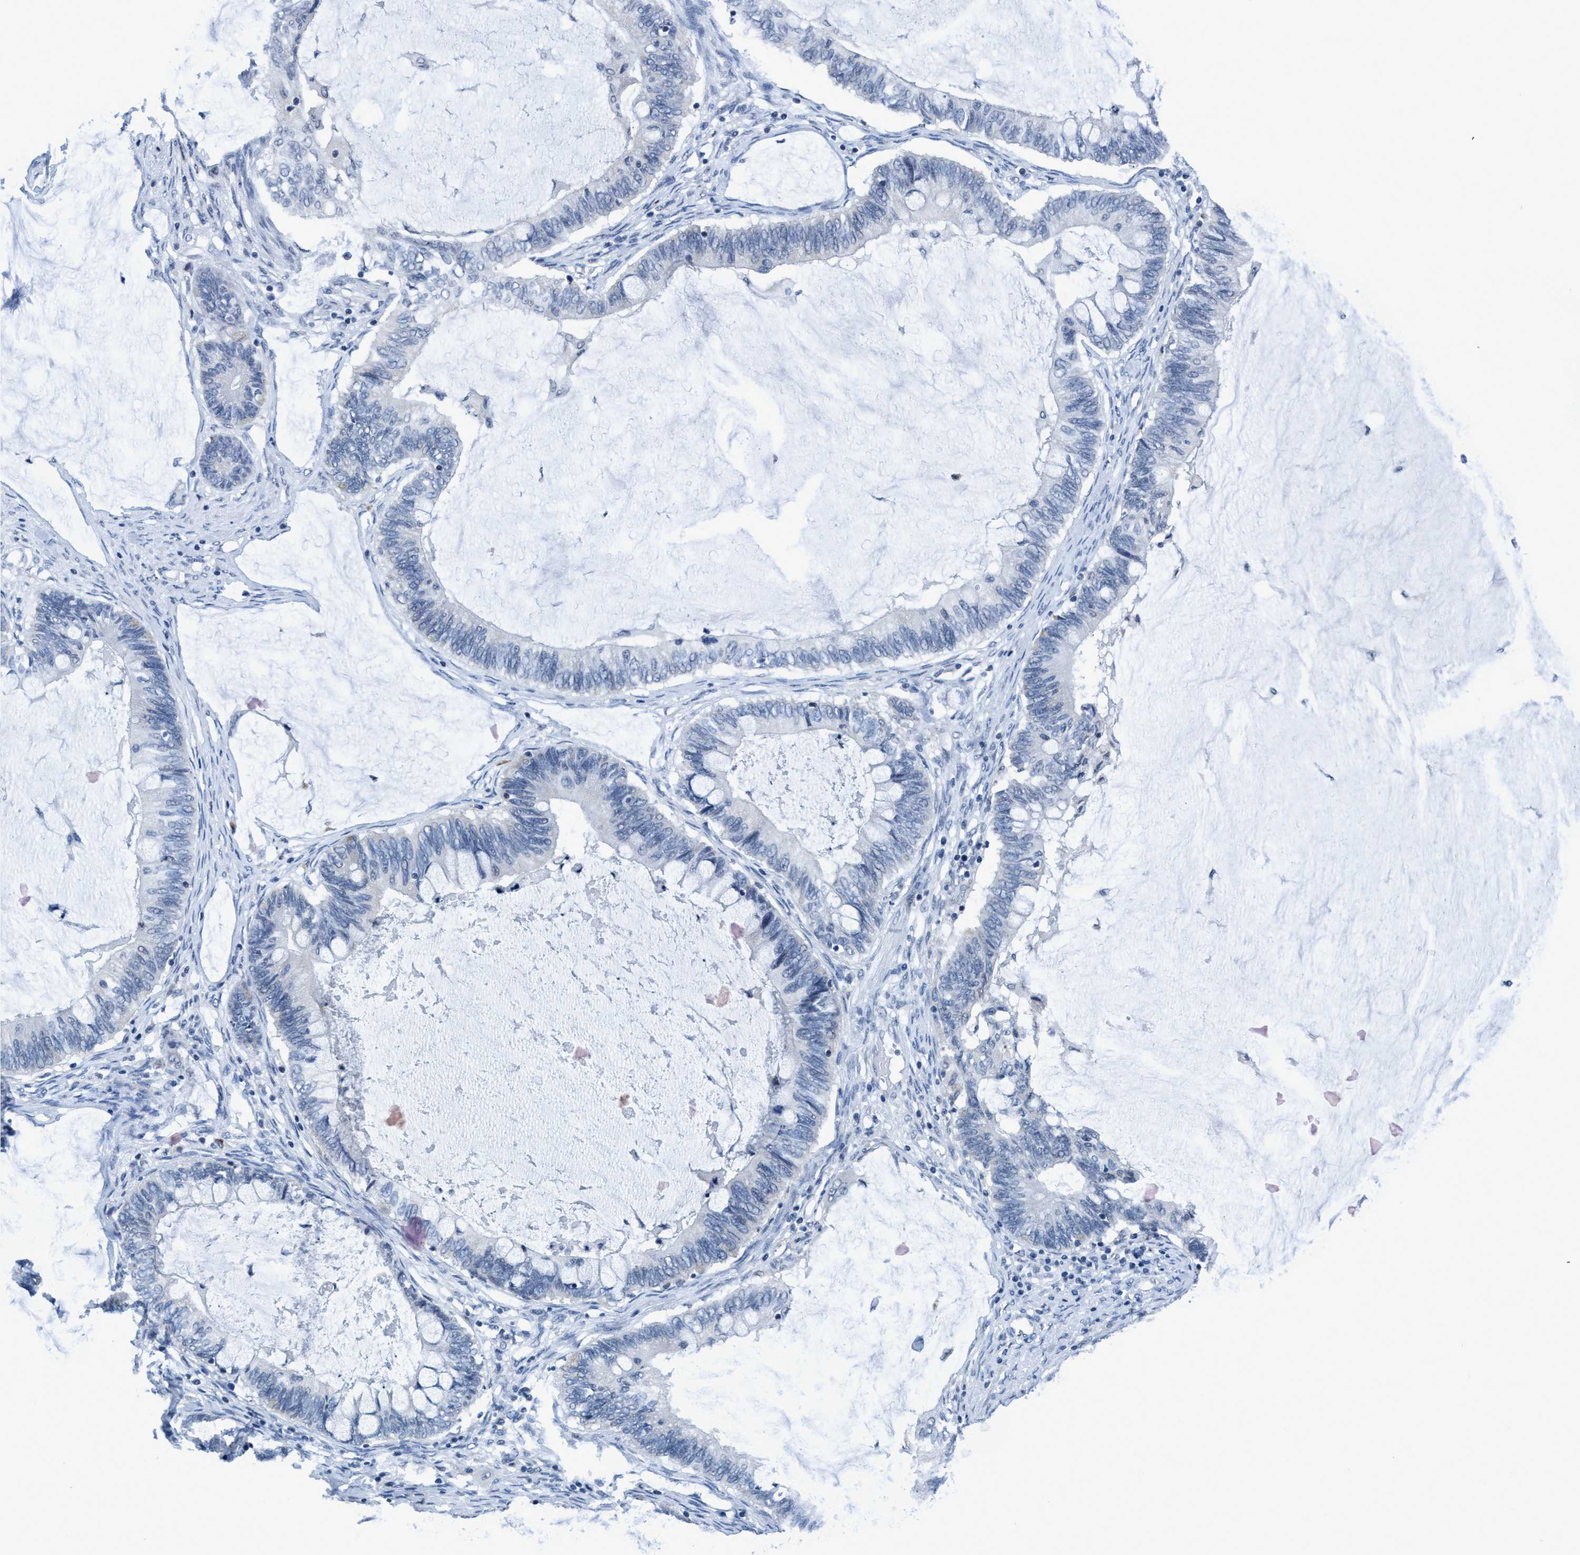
{"staining": {"intensity": "negative", "quantity": "none", "location": "none"}, "tissue": "ovarian cancer", "cell_type": "Tumor cells", "image_type": "cancer", "snomed": [{"axis": "morphology", "description": "Cystadenocarcinoma, mucinous, NOS"}, {"axis": "topography", "description": "Ovary"}], "caption": "IHC of mucinous cystadenocarcinoma (ovarian) displays no staining in tumor cells. The staining is performed using DAB brown chromogen with nuclei counter-stained in using hematoxylin.", "gene": "DNAI1", "patient": {"sex": "female", "age": 61}}